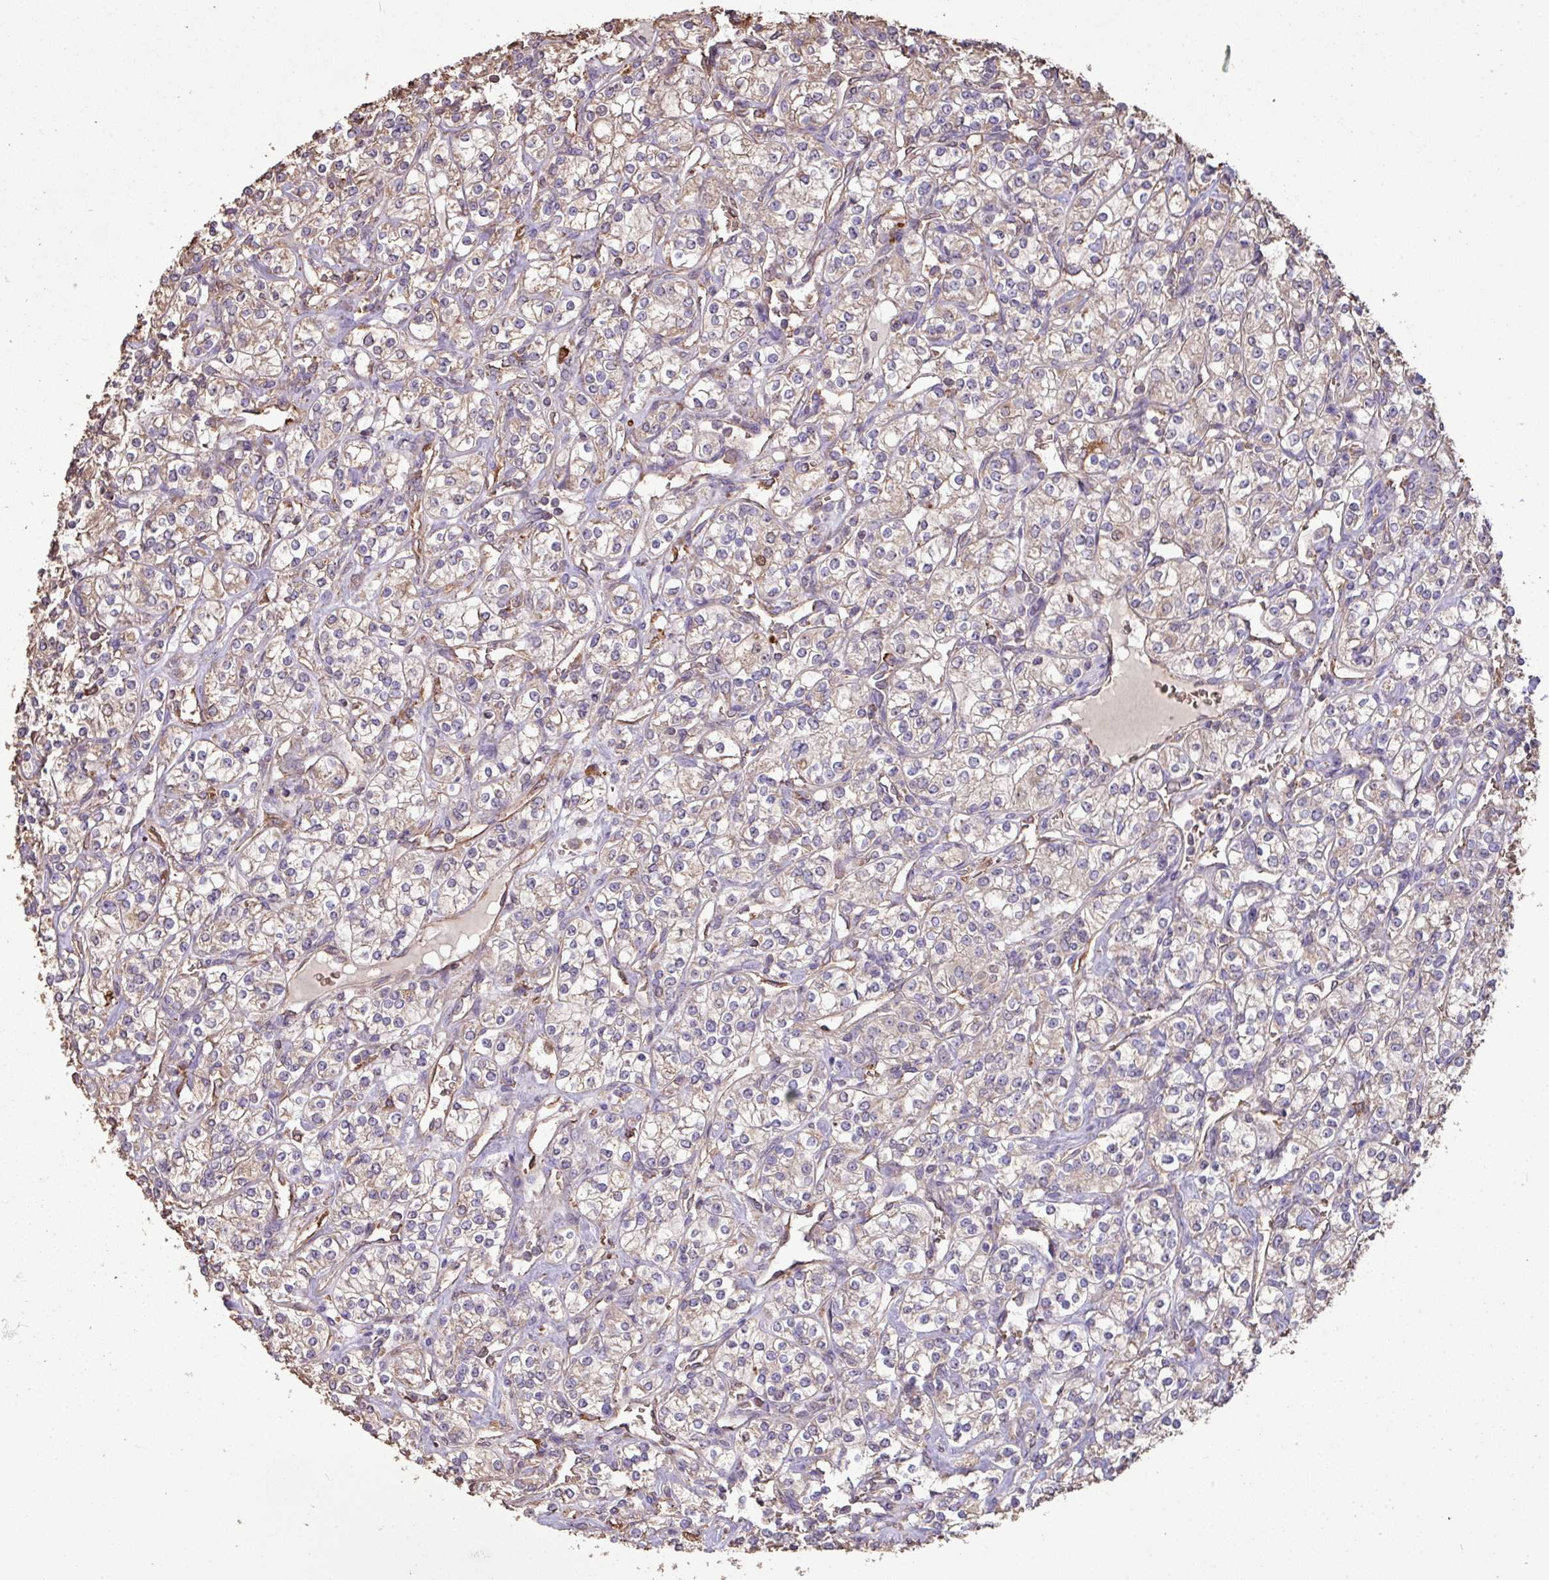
{"staining": {"intensity": "weak", "quantity": "25%-75%", "location": "cytoplasmic/membranous"}, "tissue": "renal cancer", "cell_type": "Tumor cells", "image_type": "cancer", "snomed": [{"axis": "morphology", "description": "Adenocarcinoma, NOS"}, {"axis": "topography", "description": "Kidney"}], "caption": "The image demonstrates a brown stain indicating the presence of a protein in the cytoplasmic/membranous of tumor cells in renal cancer (adenocarcinoma). Ihc stains the protein in brown and the nuclei are stained blue.", "gene": "CAMK2B", "patient": {"sex": "male", "age": 77}}